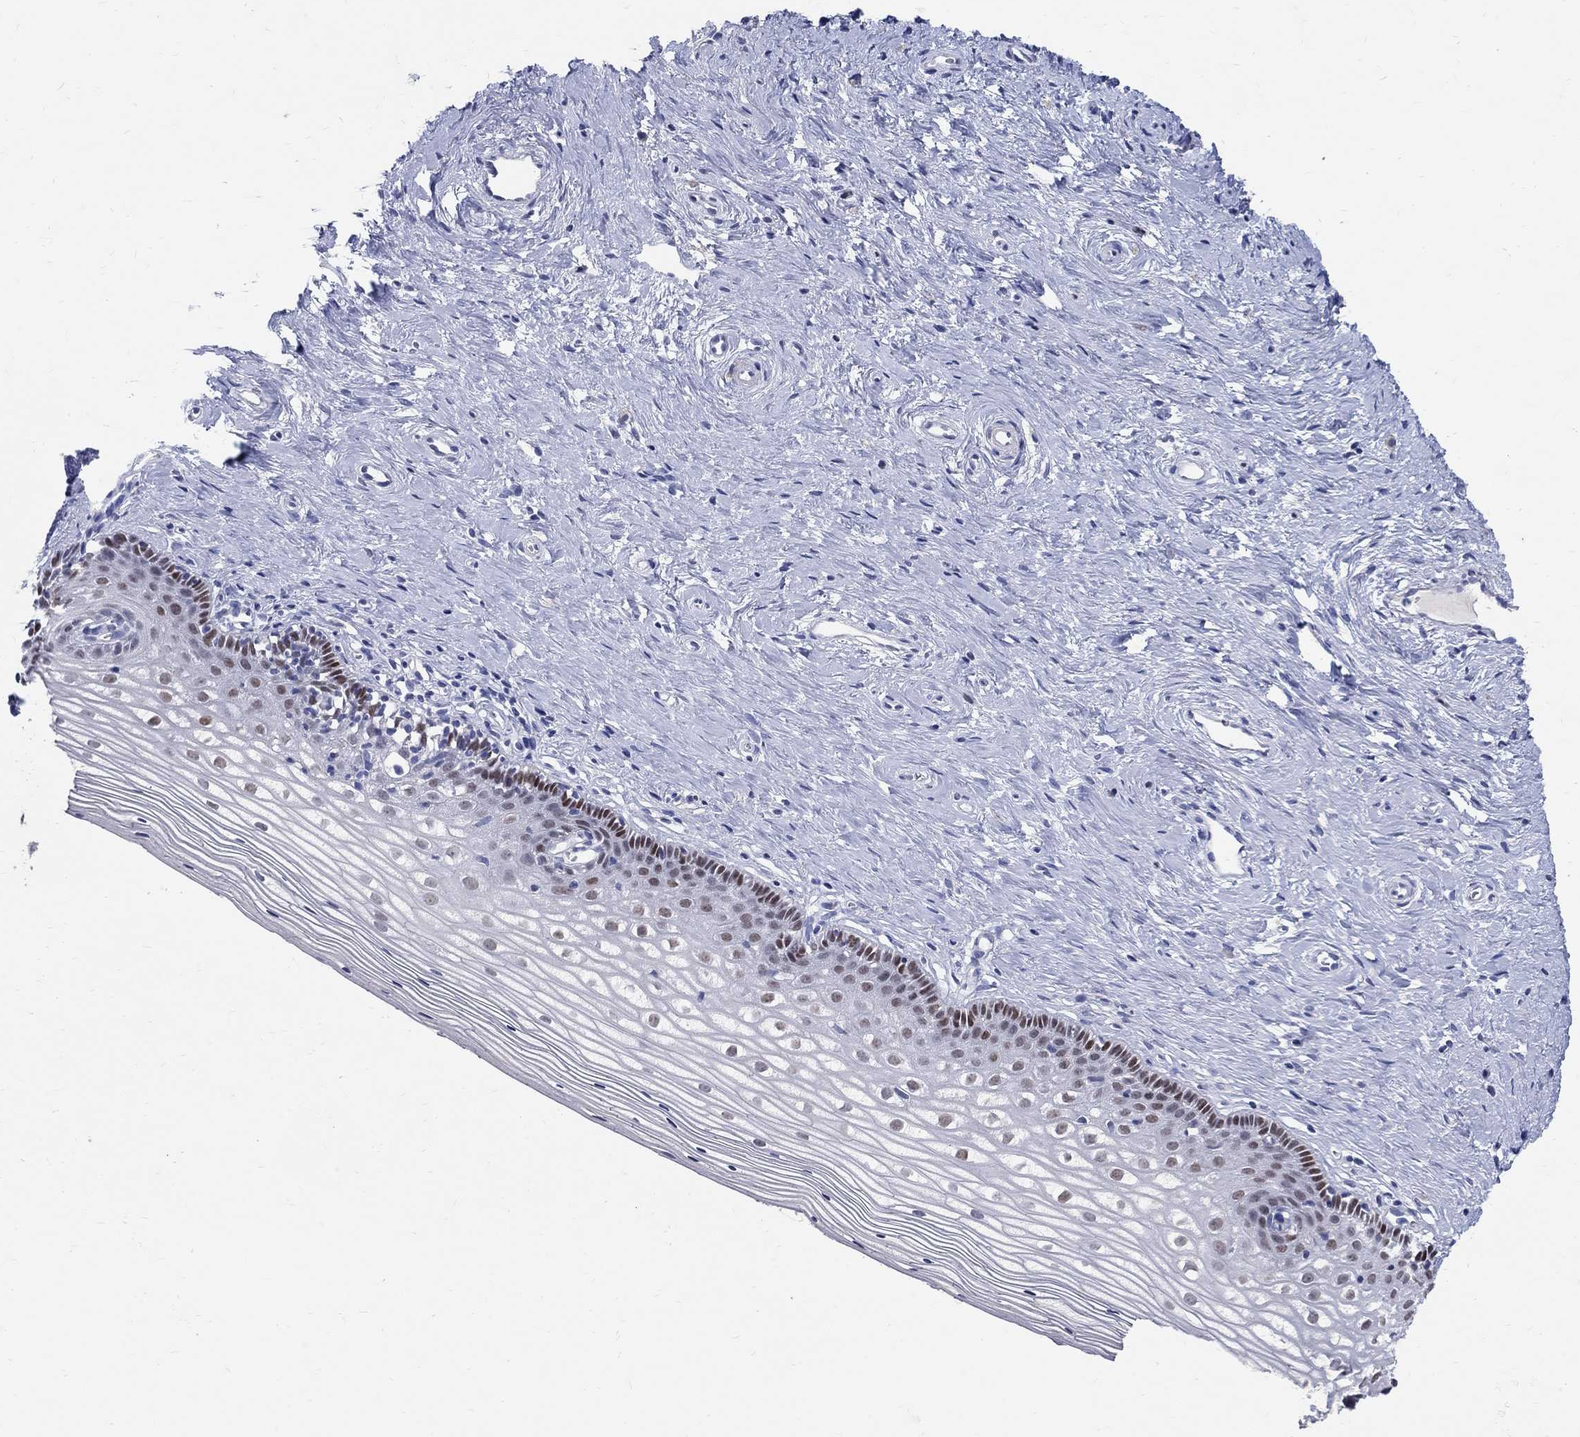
{"staining": {"intensity": "negative", "quantity": "none", "location": "none"}, "tissue": "cervix", "cell_type": "Glandular cells", "image_type": "normal", "snomed": [{"axis": "morphology", "description": "Normal tissue, NOS"}, {"axis": "topography", "description": "Cervix"}], "caption": "High power microscopy histopathology image of an immunohistochemistry image of normal cervix, revealing no significant staining in glandular cells.", "gene": "SOX2", "patient": {"sex": "female", "age": 40}}